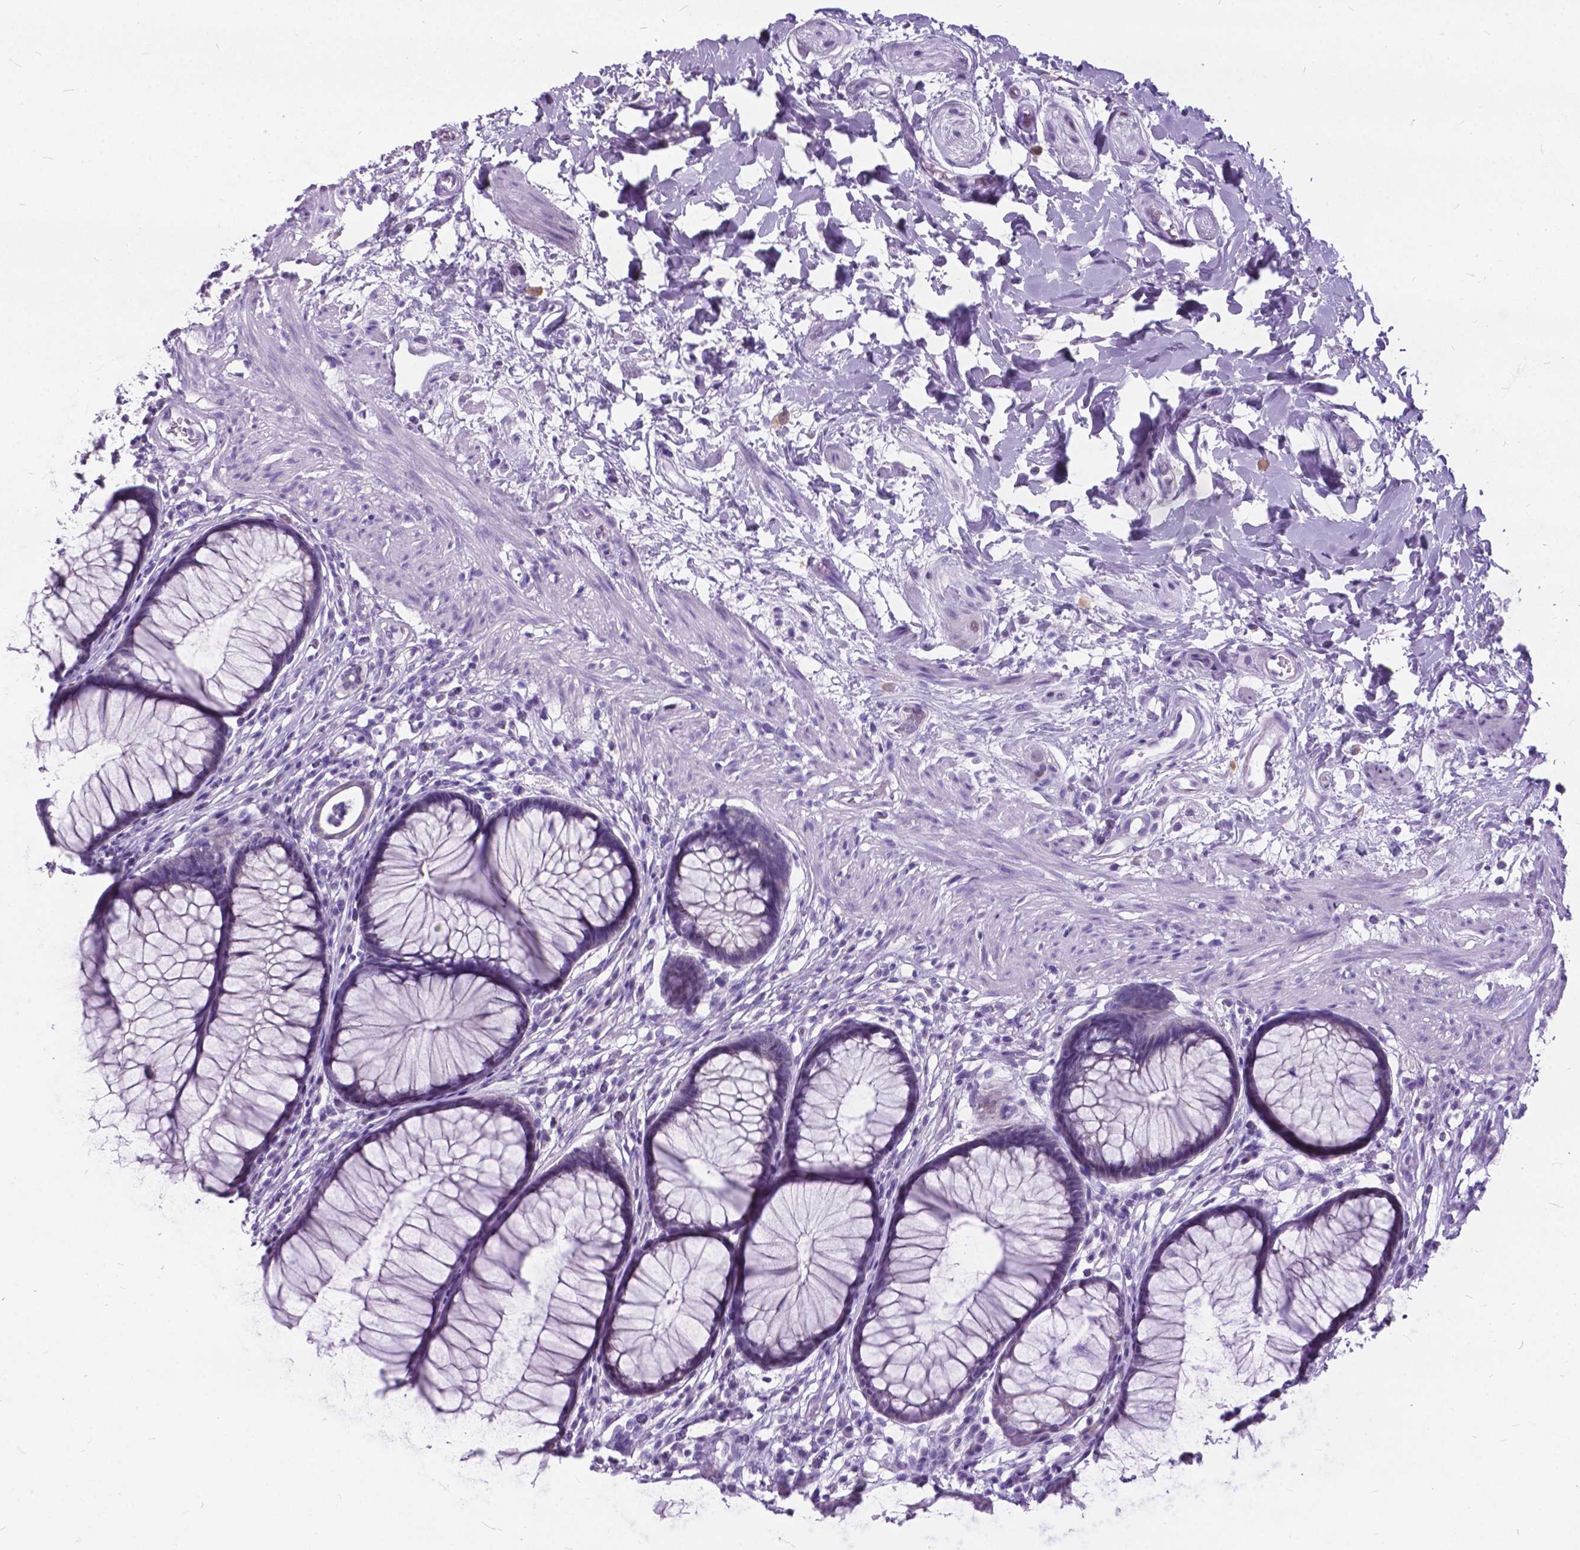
{"staining": {"intensity": "weak", "quantity": "<25%", "location": "cytoplasmic/membranous,nuclear"}, "tissue": "rectum", "cell_type": "Glandular cells", "image_type": "normal", "snomed": [{"axis": "morphology", "description": "Normal tissue, NOS"}, {"axis": "topography", "description": "Smooth muscle"}, {"axis": "topography", "description": "Rectum"}], "caption": "IHC histopathology image of benign rectum stained for a protein (brown), which shows no staining in glandular cells. (DAB immunohistochemistry with hematoxylin counter stain).", "gene": "BSND", "patient": {"sex": "male", "age": 53}}